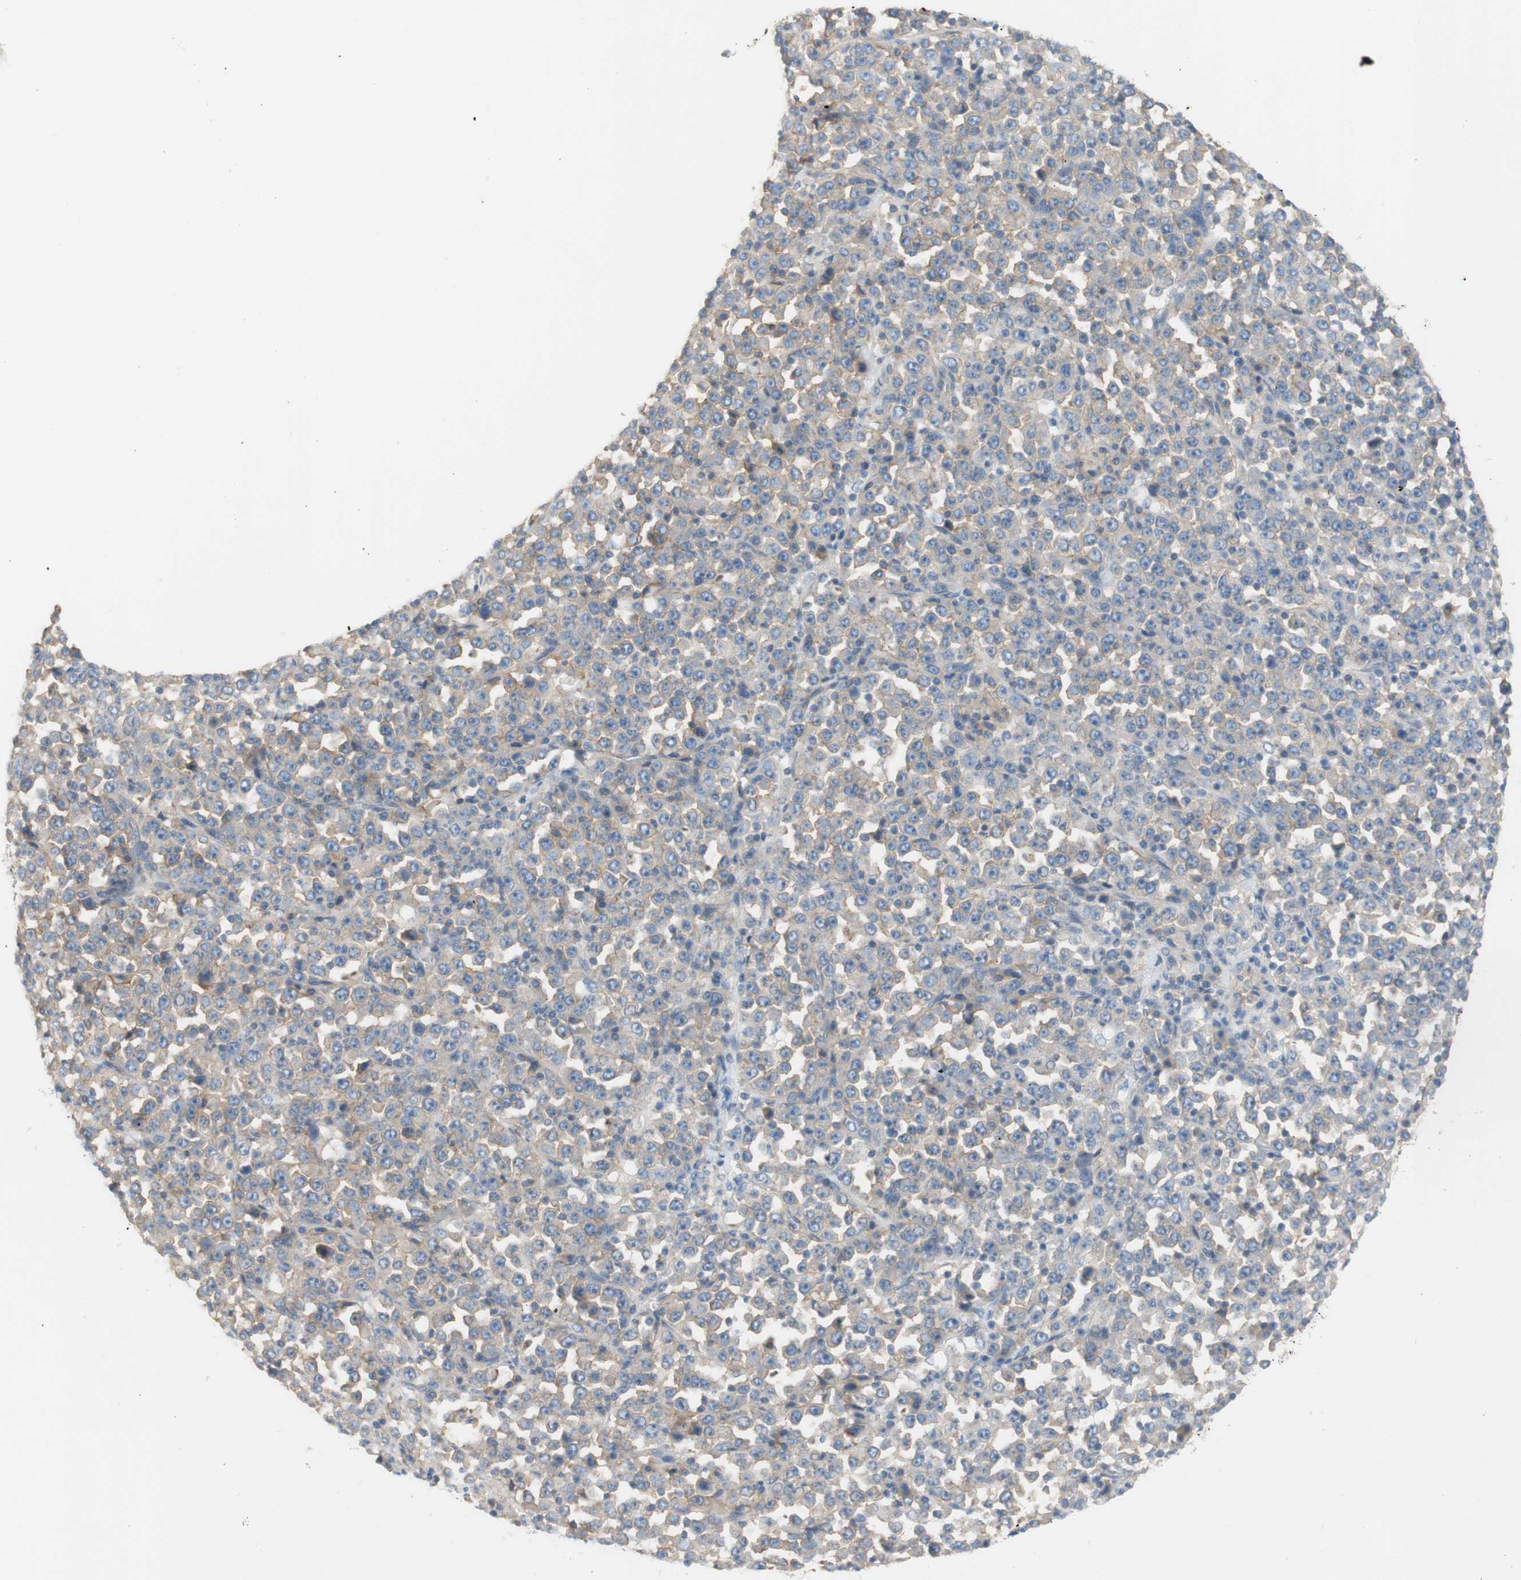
{"staining": {"intensity": "weak", "quantity": ">75%", "location": "cytoplasmic/membranous"}, "tissue": "stomach cancer", "cell_type": "Tumor cells", "image_type": "cancer", "snomed": [{"axis": "morphology", "description": "Normal tissue, NOS"}, {"axis": "morphology", "description": "Adenocarcinoma, NOS"}, {"axis": "topography", "description": "Stomach, upper"}, {"axis": "topography", "description": "Stomach"}], "caption": "Immunohistochemistry (IHC) staining of stomach adenocarcinoma, which demonstrates low levels of weak cytoplasmic/membranous expression in approximately >75% of tumor cells indicating weak cytoplasmic/membranous protein expression. The staining was performed using DAB (3,3'-diaminobenzidine) (brown) for protein detection and nuclei were counterstained in hematoxylin (blue).", "gene": "ATP2B1", "patient": {"sex": "male", "age": 59}}